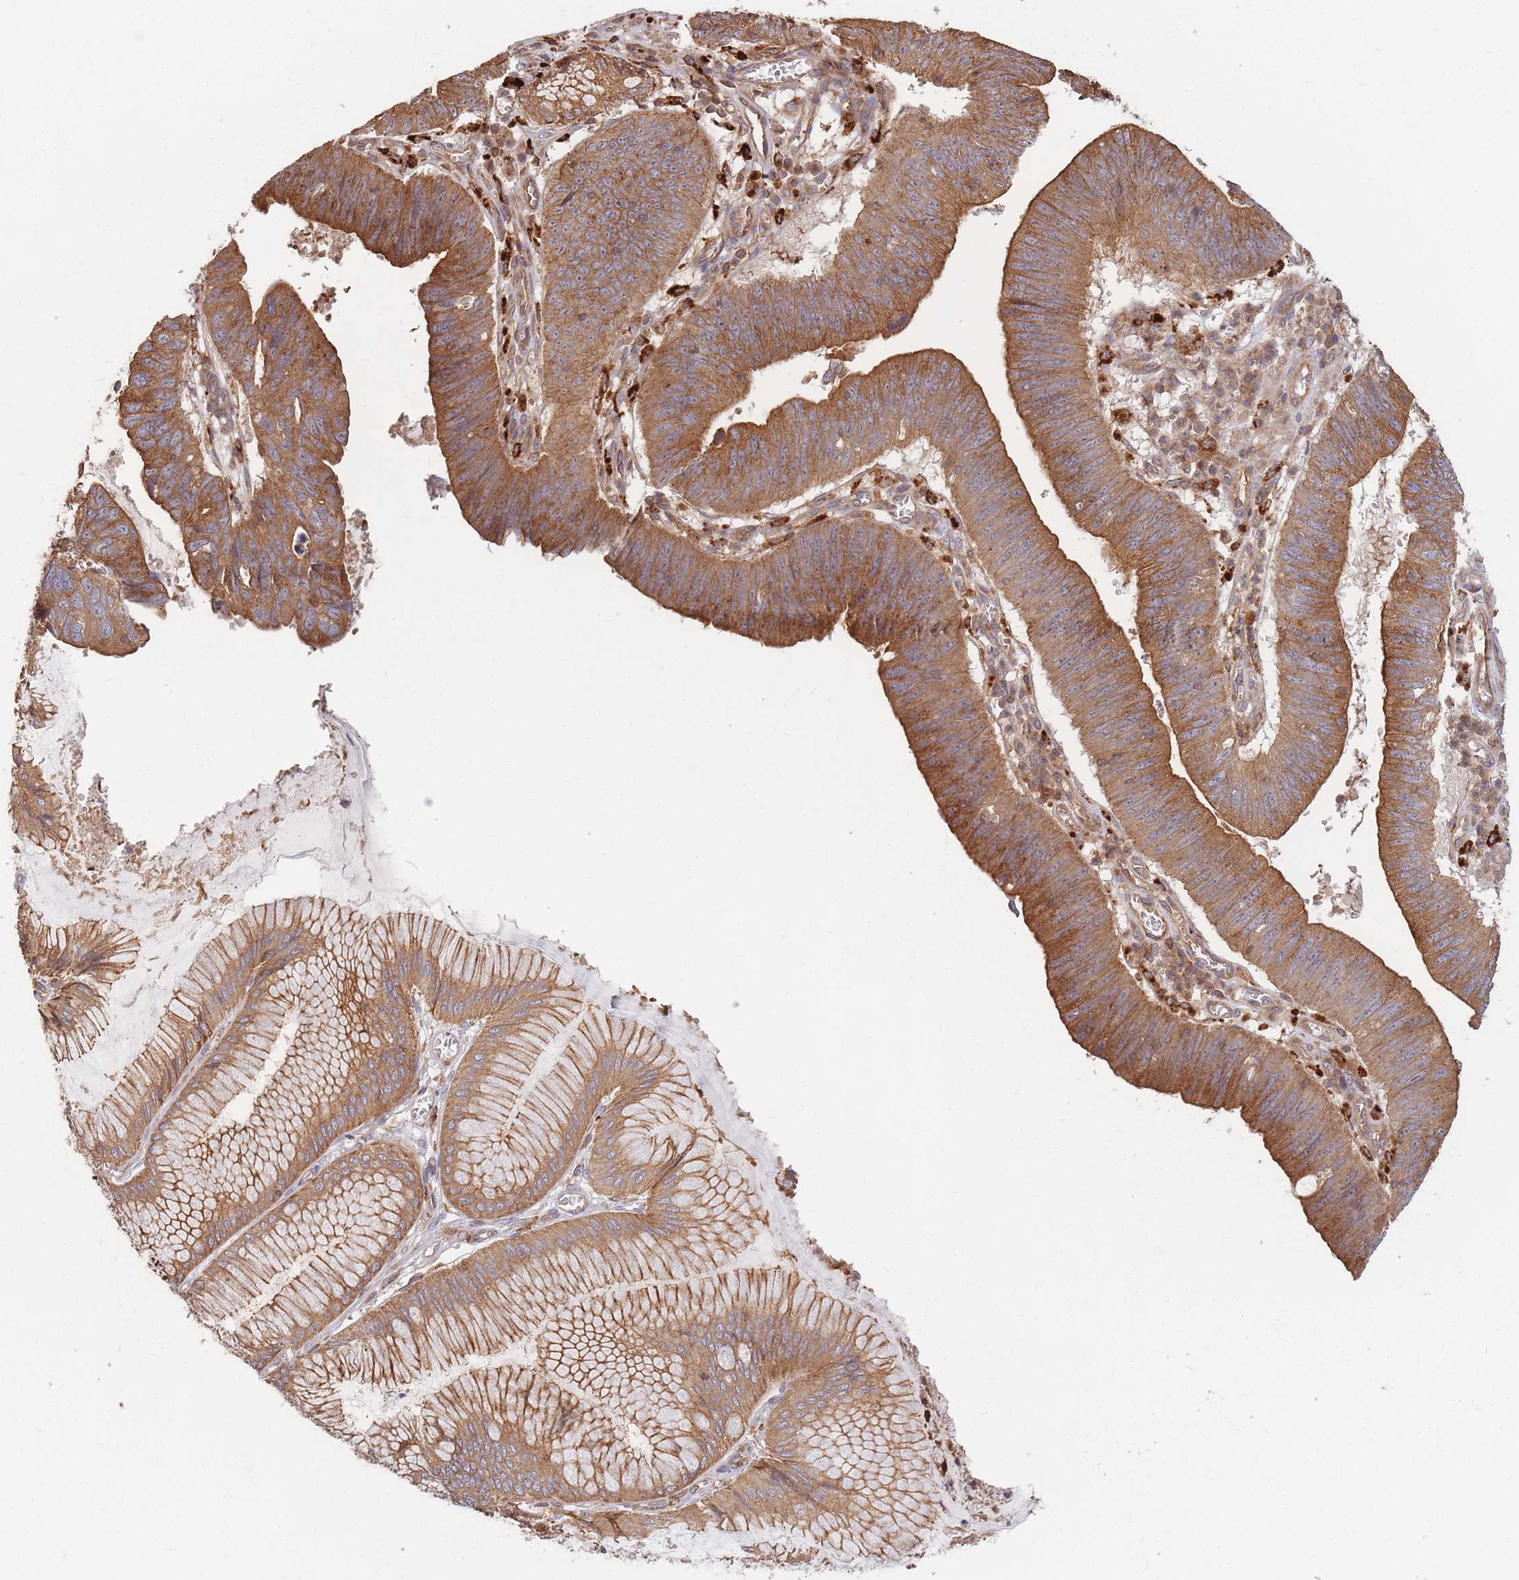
{"staining": {"intensity": "moderate", "quantity": ">75%", "location": "cytoplasmic/membranous"}, "tissue": "stomach cancer", "cell_type": "Tumor cells", "image_type": "cancer", "snomed": [{"axis": "morphology", "description": "Adenocarcinoma, NOS"}, {"axis": "topography", "description": "Stomach"}], "caption": "Immunohistochemistry (IHC) histopathology image of stomach adenocarcinoma stained for a protein (brown), which reveals medium levels of moderate cytoplasmic/membranous expression in about >75% of tumor cells.", "gene": "RASSF2", "patient": {"sex": "male", "age": 59}}